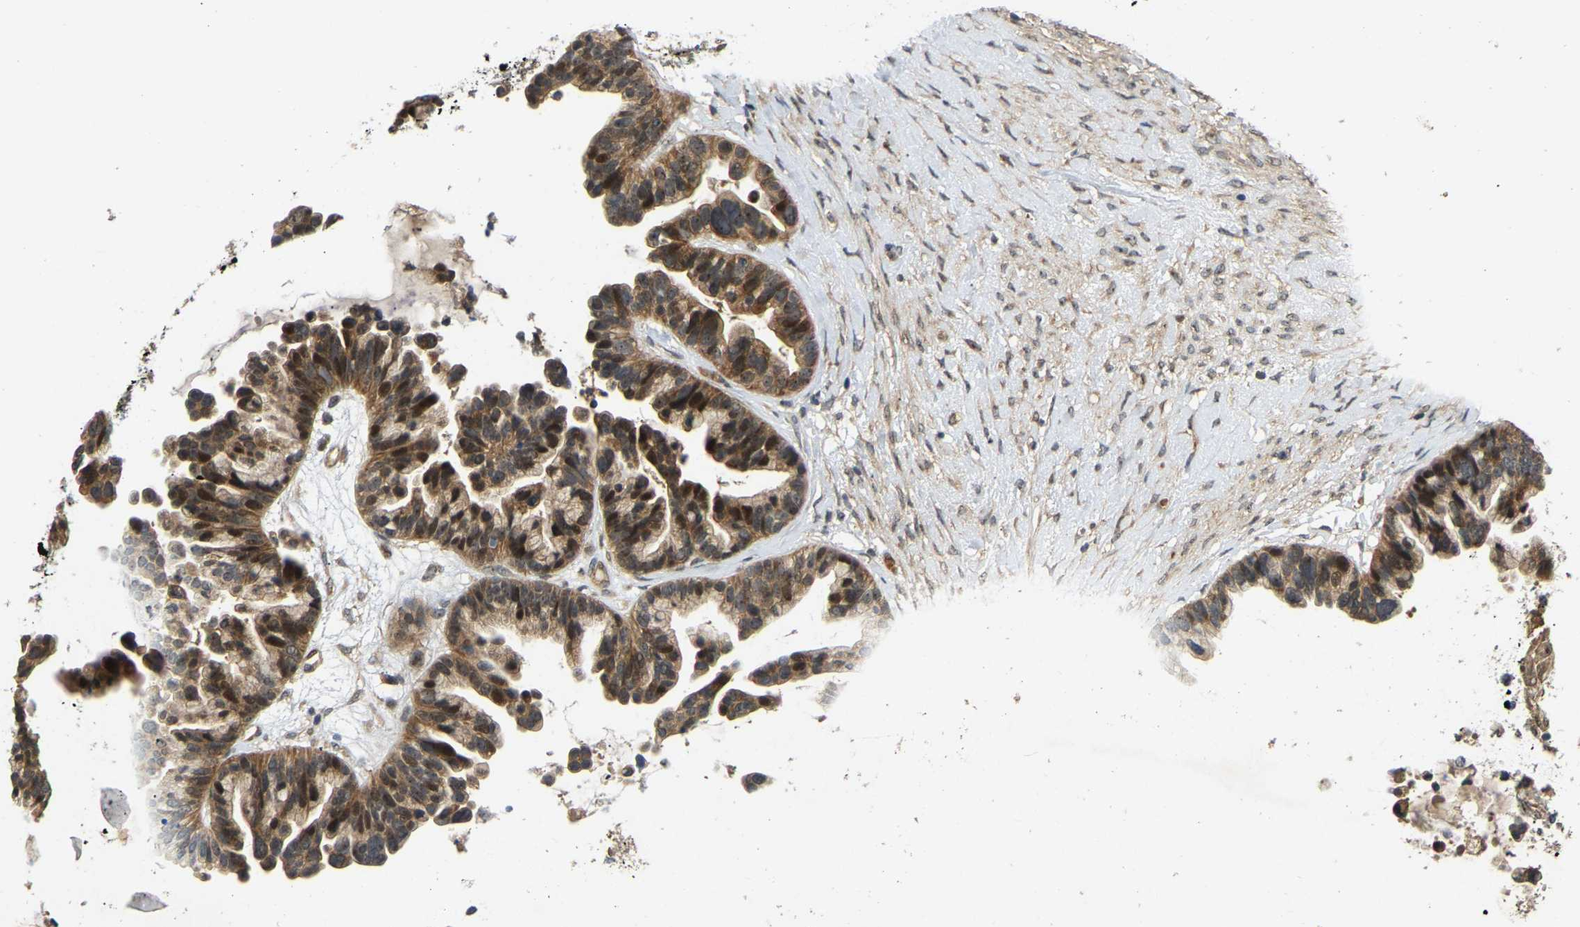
{"staining": {"intensity": "moderate", "quantity": ">75%", "location": "cytoplasmic/membranous,nuclear"}, "tissue": "ovarian cancer", "cell_type": "Tumor cells", "image_type": "cancer", "snomed": [{"axis": "morphology", "description": "Cystadenocarcinoma, serous, NOS"}, {"axis": "topography", "description": "Ovary"}], "caption": "An image of human ovarian cancer stained for a protein reveals moderate cytoplasmic/membranous and nuclear brown staining in tumor cells.", "gene": "LIMK2", "patient": {"sex": "female", "age": 56}}